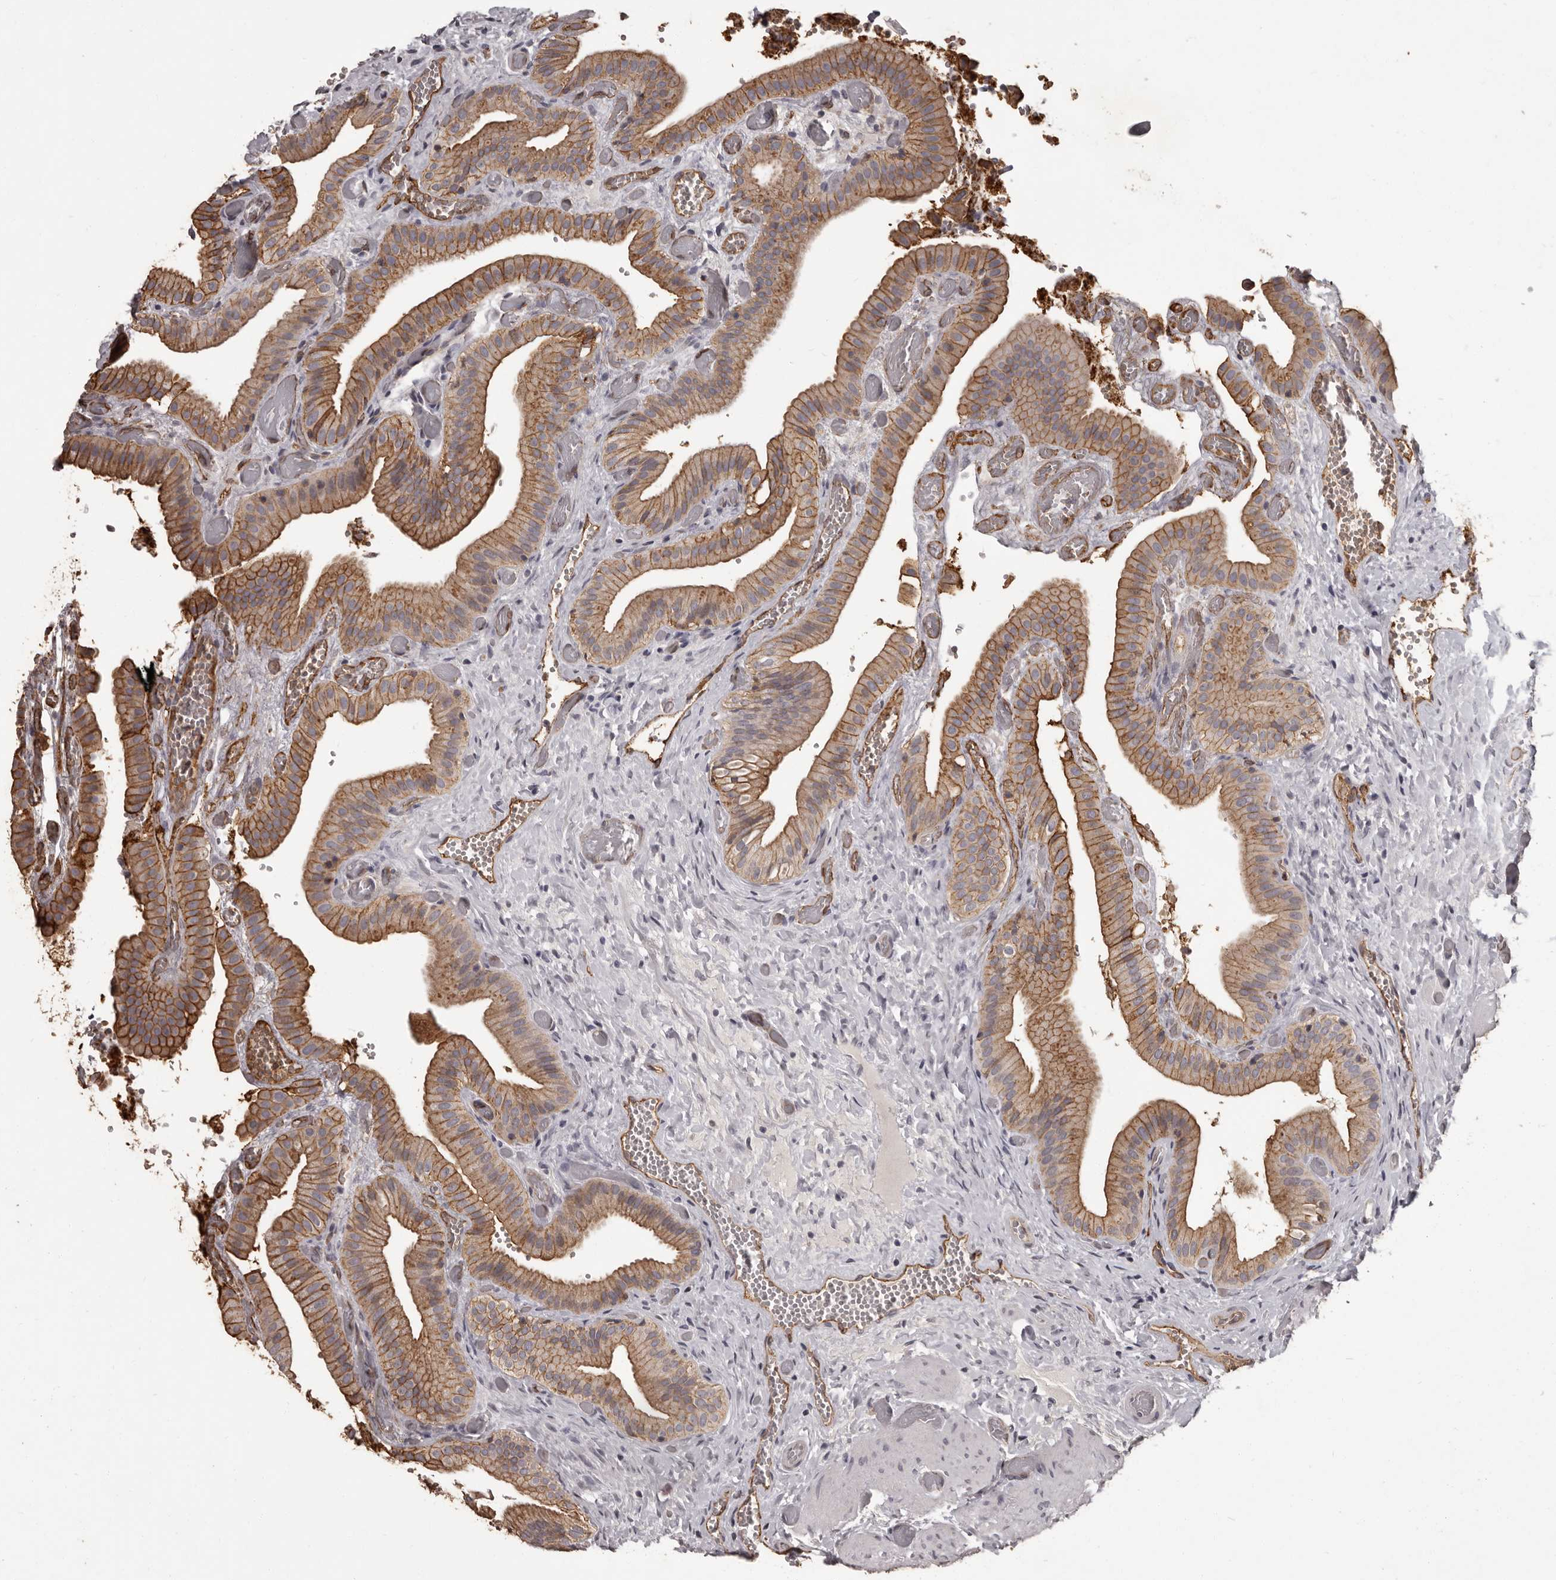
{"staining": {"intensity": "moderate", "quantity": ">75%", "location": "cytoplasmic/membranous"}, "tissue": "gallbladder", "cell_type": "Glandular cells", "image_type": "normal", "snomed": [{"axis": "morphology", "description": "Normal tissue, NOS"}, {"axis": "topography", "description": "Gallbladder"}], "caption": "A micrograph of human gallbladder stained for a protein reveals moderate cytoplasmic/membranous brown staining in glandular cells.", "gene": "GPR78", "patient": {"sex": "female", "age": 64}}